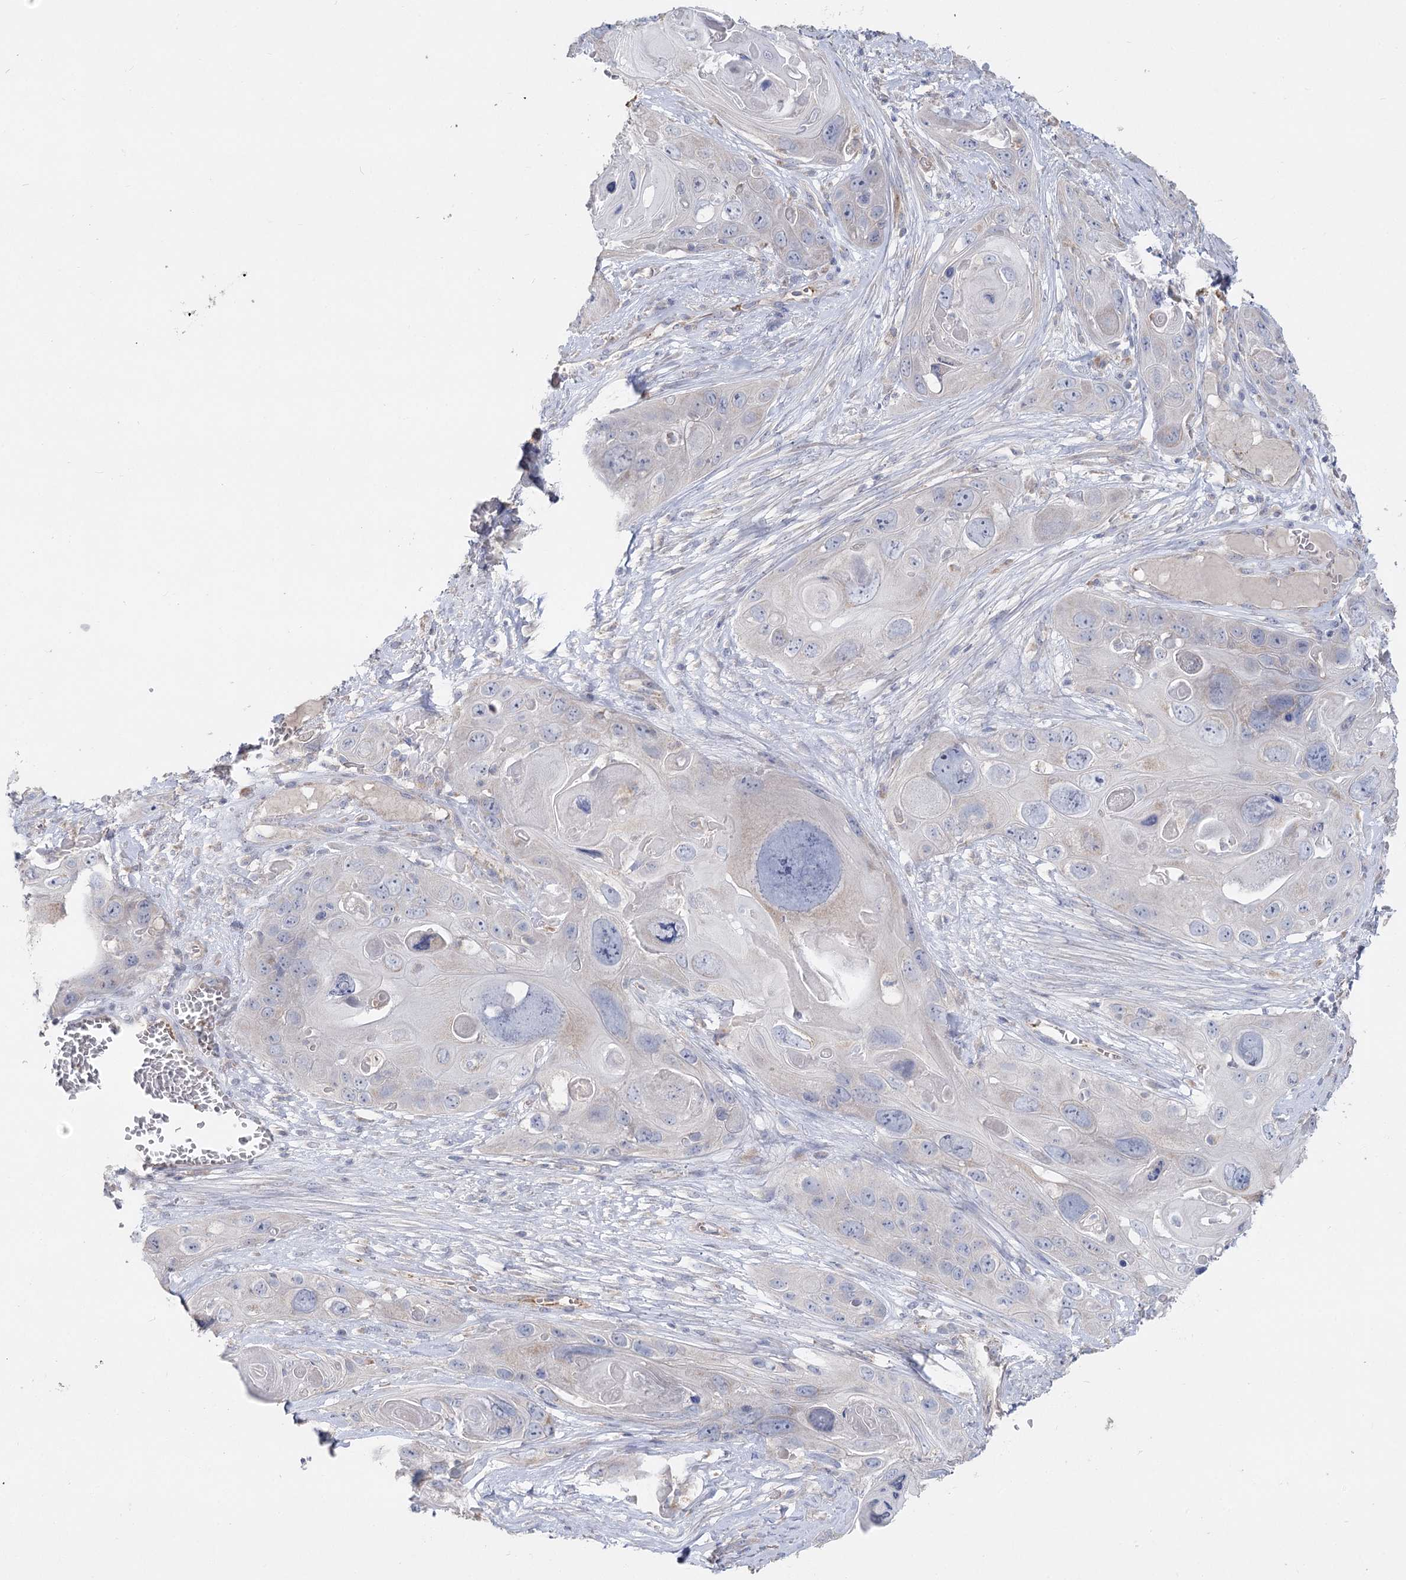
{"staining": {"intensity": "negative", "quantity": "none", "location": "none"}, "tissue": "skin cancer", "cell_type": "Tumor cells", "image_type": "cancer", "snomed": [{"axis": "morphology", "description": "Squamous cell carcinoma, NOS"}, {"axis": "topography", "description": "Skin"}], "caption": "Human skin squamous cell carcinoma stained for a protein using immunohistochemistry displays no expression in tumor cells.", "gene": "TMEM187", "patient": {"sex": "male", "age": 55}}